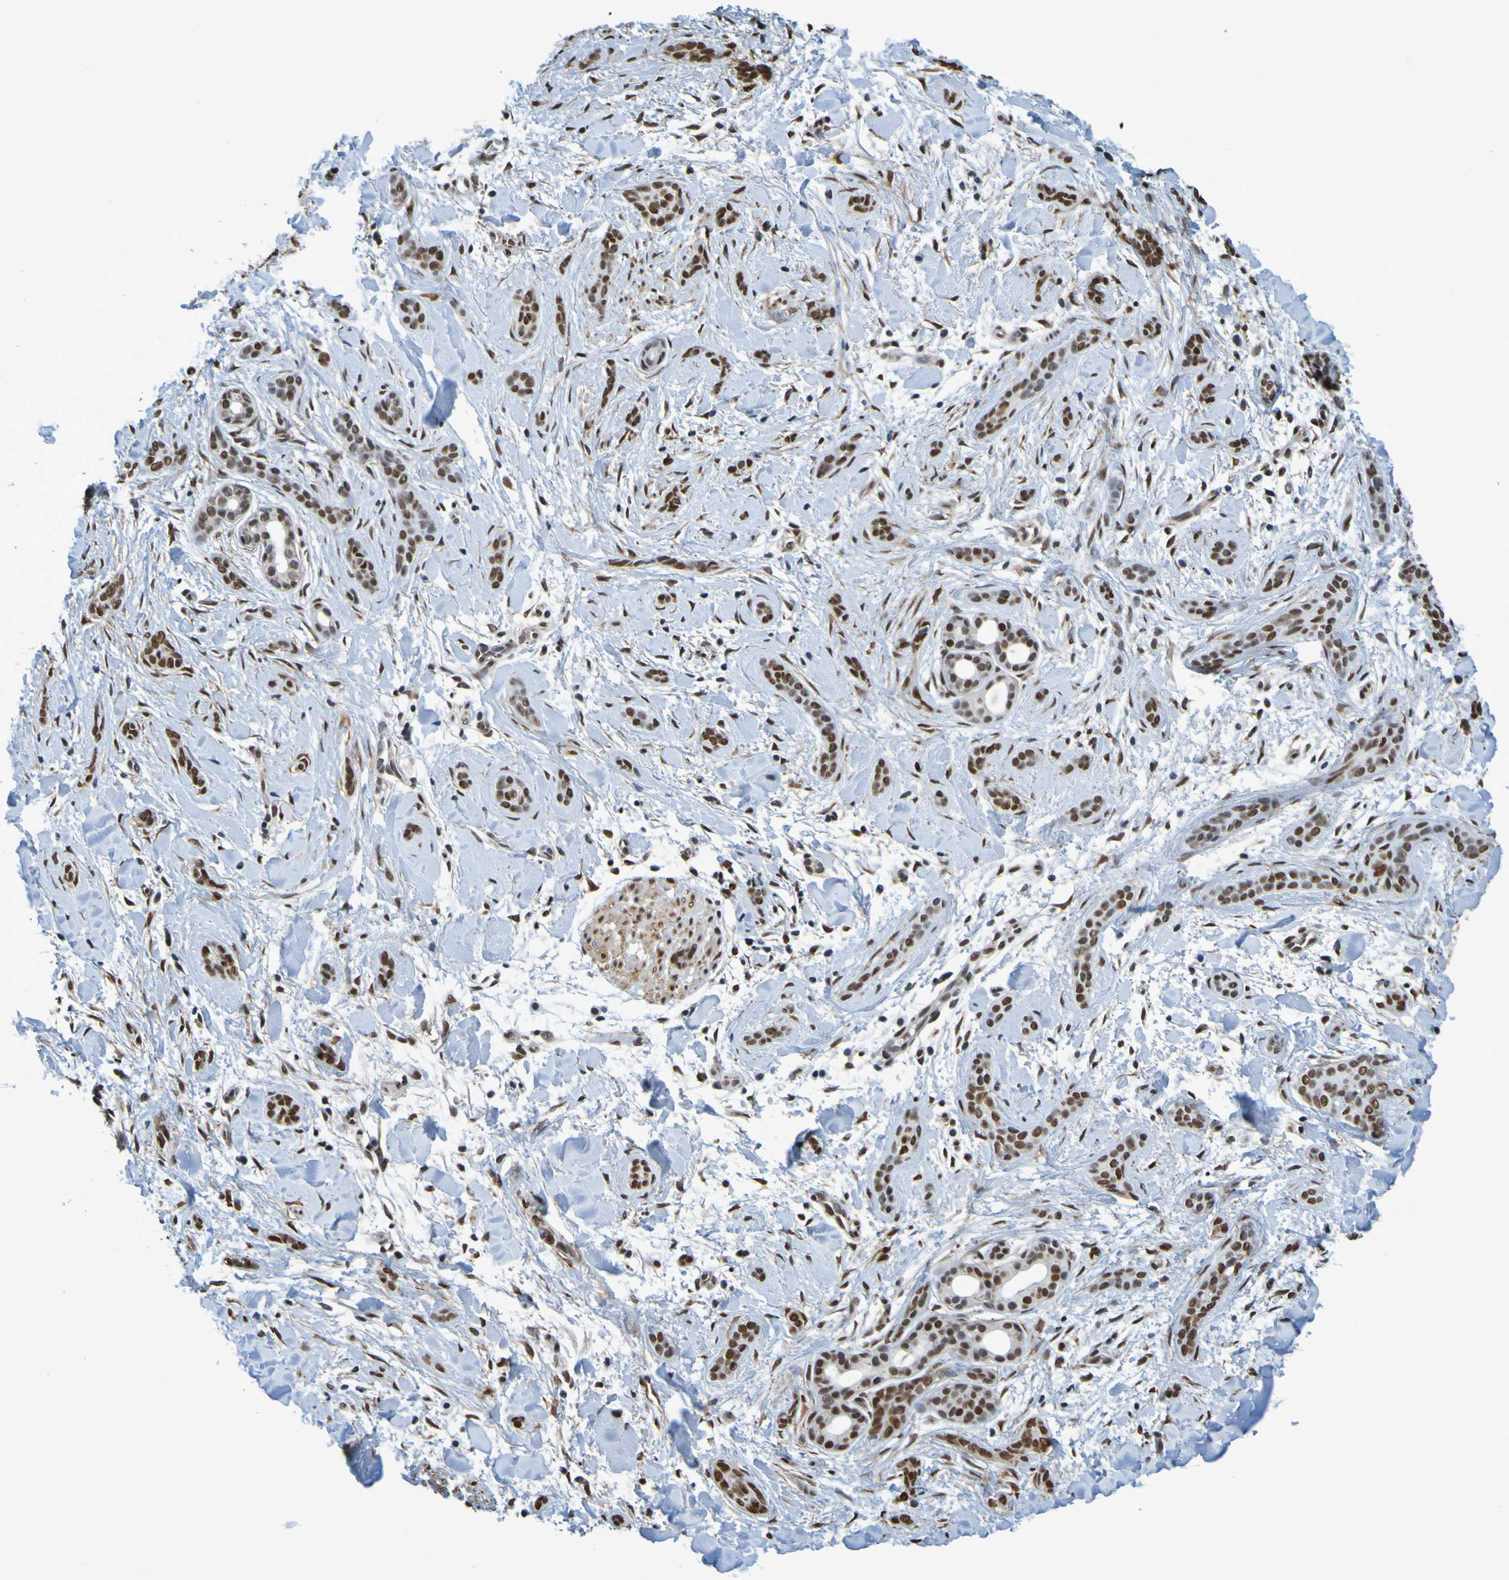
{"staining": {"intensity": "strong", "quantity": ">75%", "location": "nuclear"}, "tissue": "skin cancer", "cell_type": "Tumor cells", "image_type": "cancer", "snomed": [{"axis": "morphology", "description": "Basal cell carcinoma"}, {"axis": "morphology", "description": "Adnexal tumor, benign"}, {"axis": "topography", "description": "Skin"}], "caption": "This image exhibits IHC staining of human benign adnexal tumor (skin), with high strong nuclear staining in about >75% of tumor cells.", "gene": "HDAC2", "patient": {"sex": "female", "age": 42}}